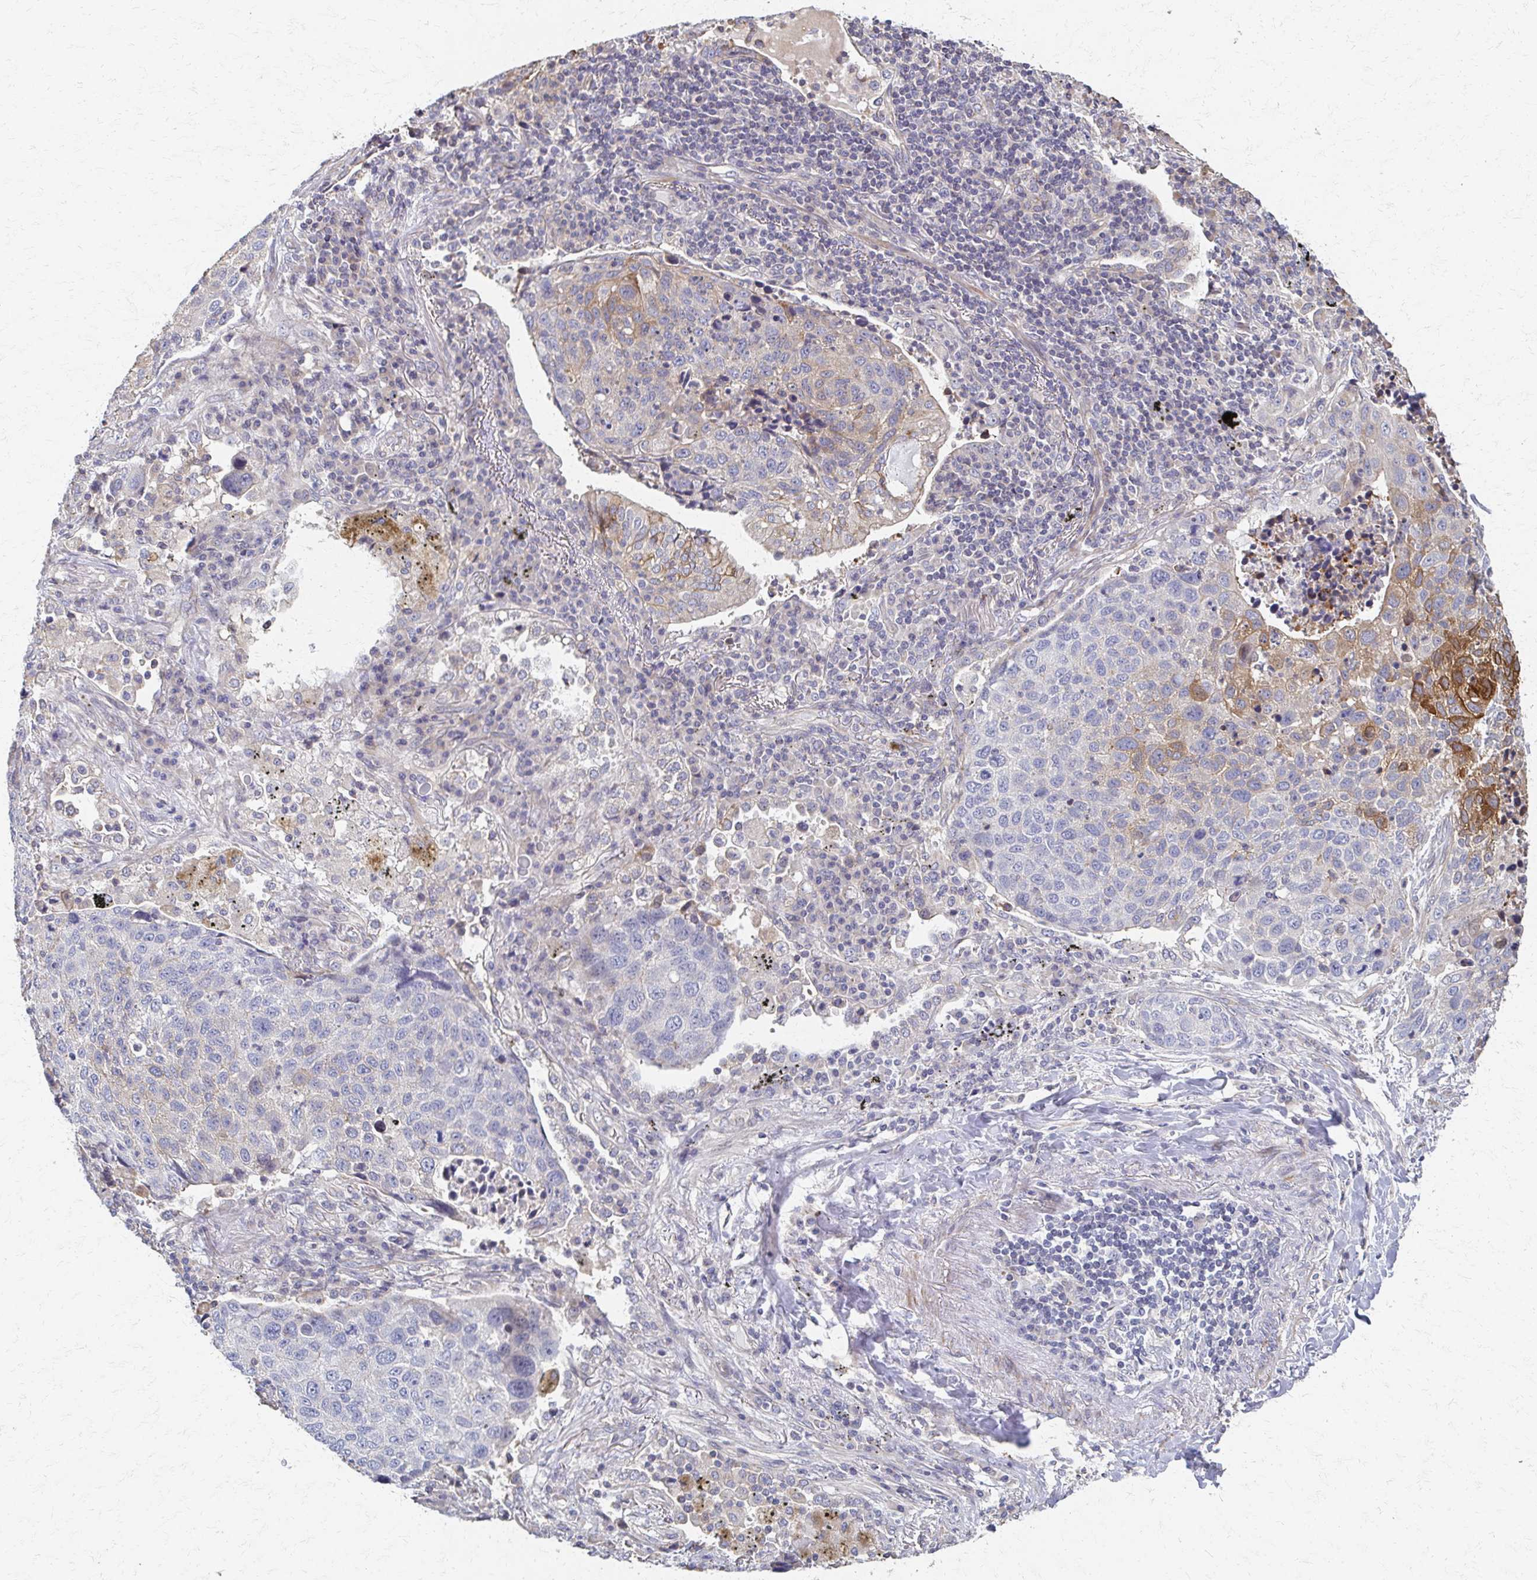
{"staining": {"intensity": "moderate", "quantity": "<25%", "location": "cytoplasmic/membranous"}, "tissue": "lung cancer", "cell_type": "Tumor cells", "image_type": "cancer", "snomed": [{"axis": "morphology", "description": "Squamous cell carcinoma, NOS"}, {"axis": "topography", "description": "Lymph node"}, {"axis": "topography", "description": "Lung"}], "caption": "IHC of lung cancer (squamous cell carcinoma) exhibits low levels of moderate cytoplasmic/membranous positivity in approximately <25% of tumor cells.", "gene": "EOLA2", "patient": {"sex": "male", "age": 61}}